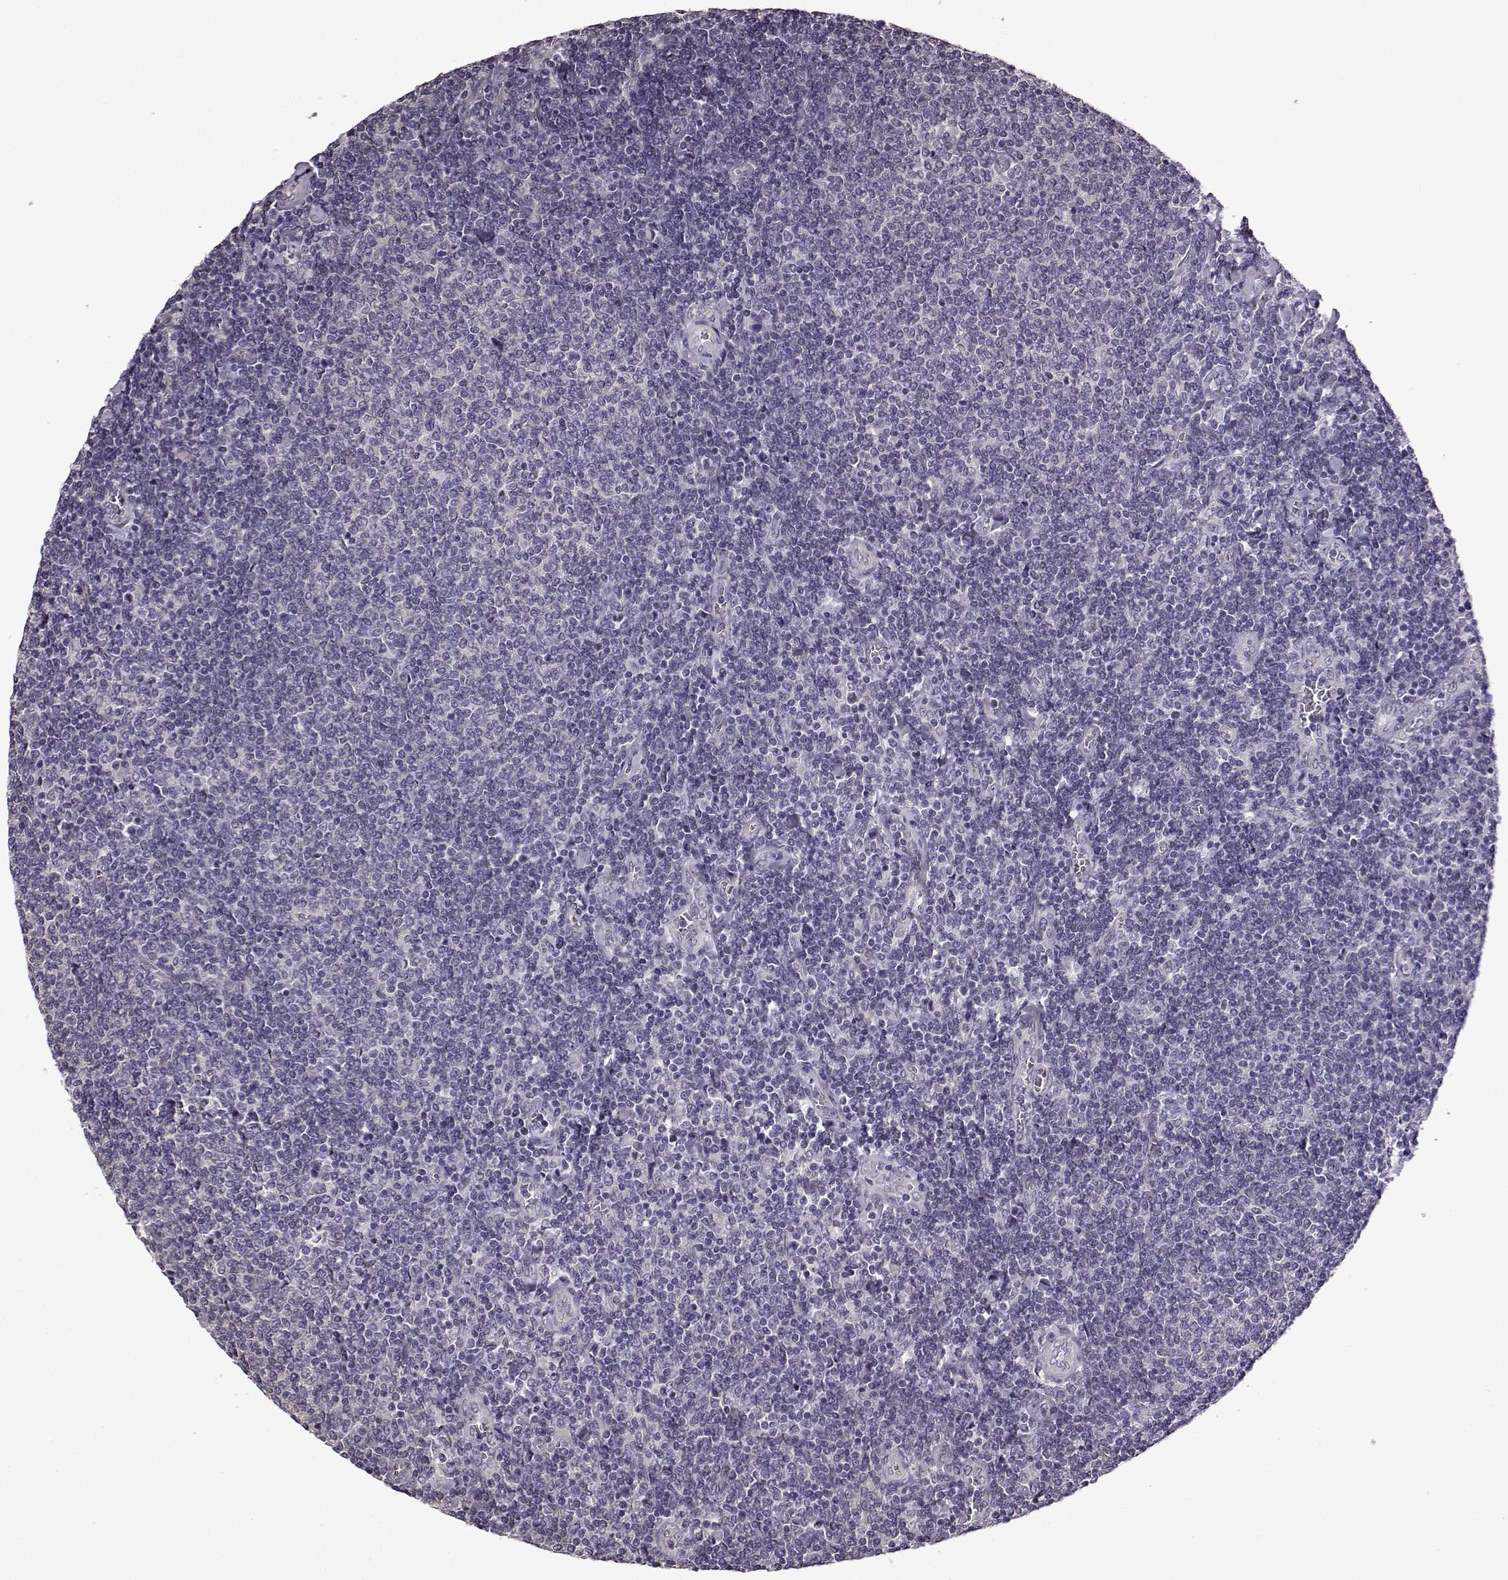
{"staining": {"intensity": "negative", "quantity": "none", "location": "none"}, "tissue": "lymphoma", "cell_type": "Tumor cells", "image_type": "cancer", "snomed": [{"axis": "morphology", "description": "Malignant lymphoma, non-Hodgkin's type, Low grade"}, {"axis": "topography", "description": "Lymph node"}], "caption": "A micrograph of lymphoma stained for a protein shows no brown staining in tumor cells.", "gene": "EDDM3B", "patient": {"sex": "male", "age": 52}}